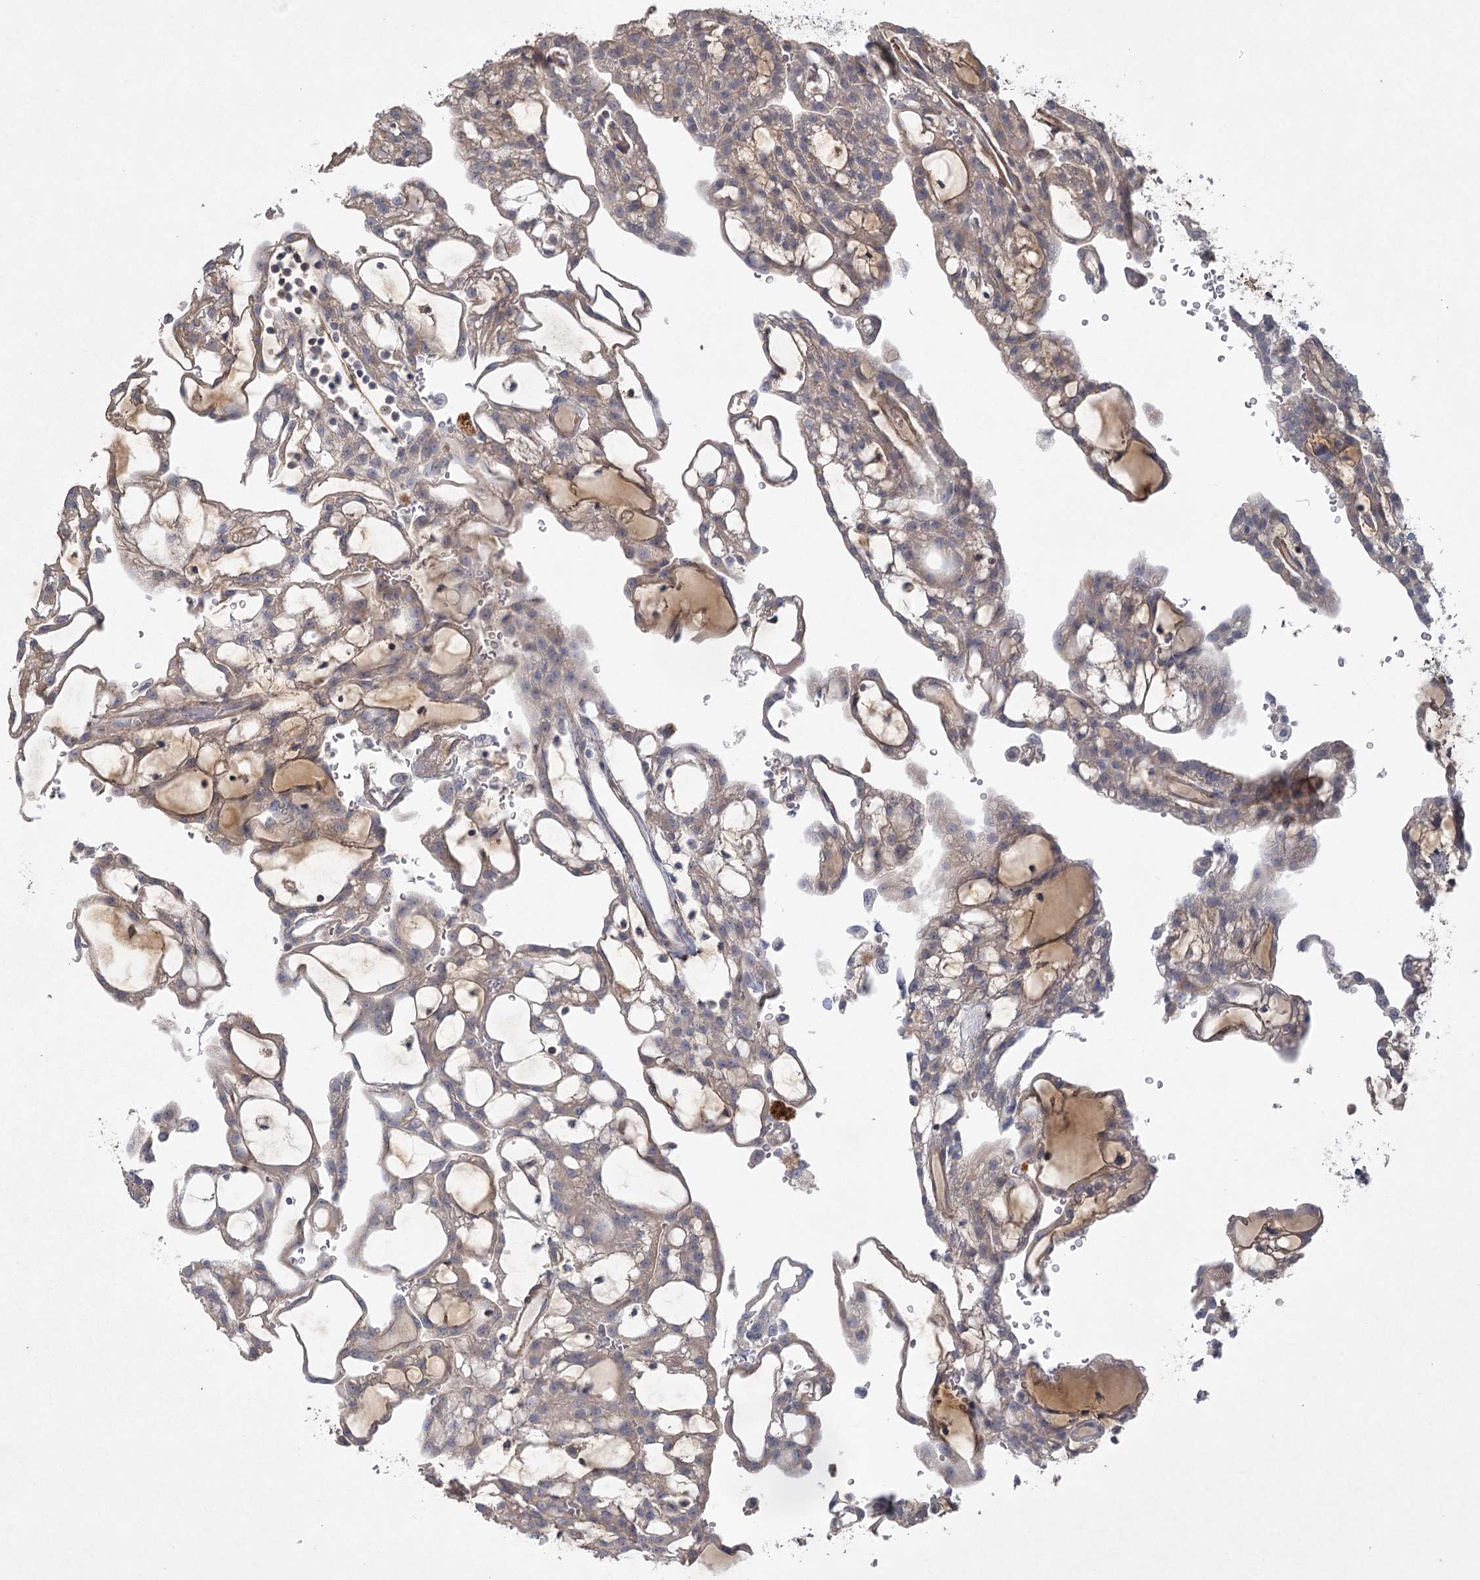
{"staining": {"intensity": "weak", "quantity": "<25%", "location": "cytoplasmic/membranous"}, "tissue": "renal cancer", "cell_type": "Tumor cells", "image_type": "cancer", "snomed": [{"axis": "morphology", "description": "Adenocarcinoma, NOS"}, {"axis": "topography", "description": "Kidney"}], "caption": "A histopathology image of human adenocarcinoma (renal) is negative for staining in tumor cells.", "gene": "INPP4B", "patient": {"sex": "male", "age": 63}}